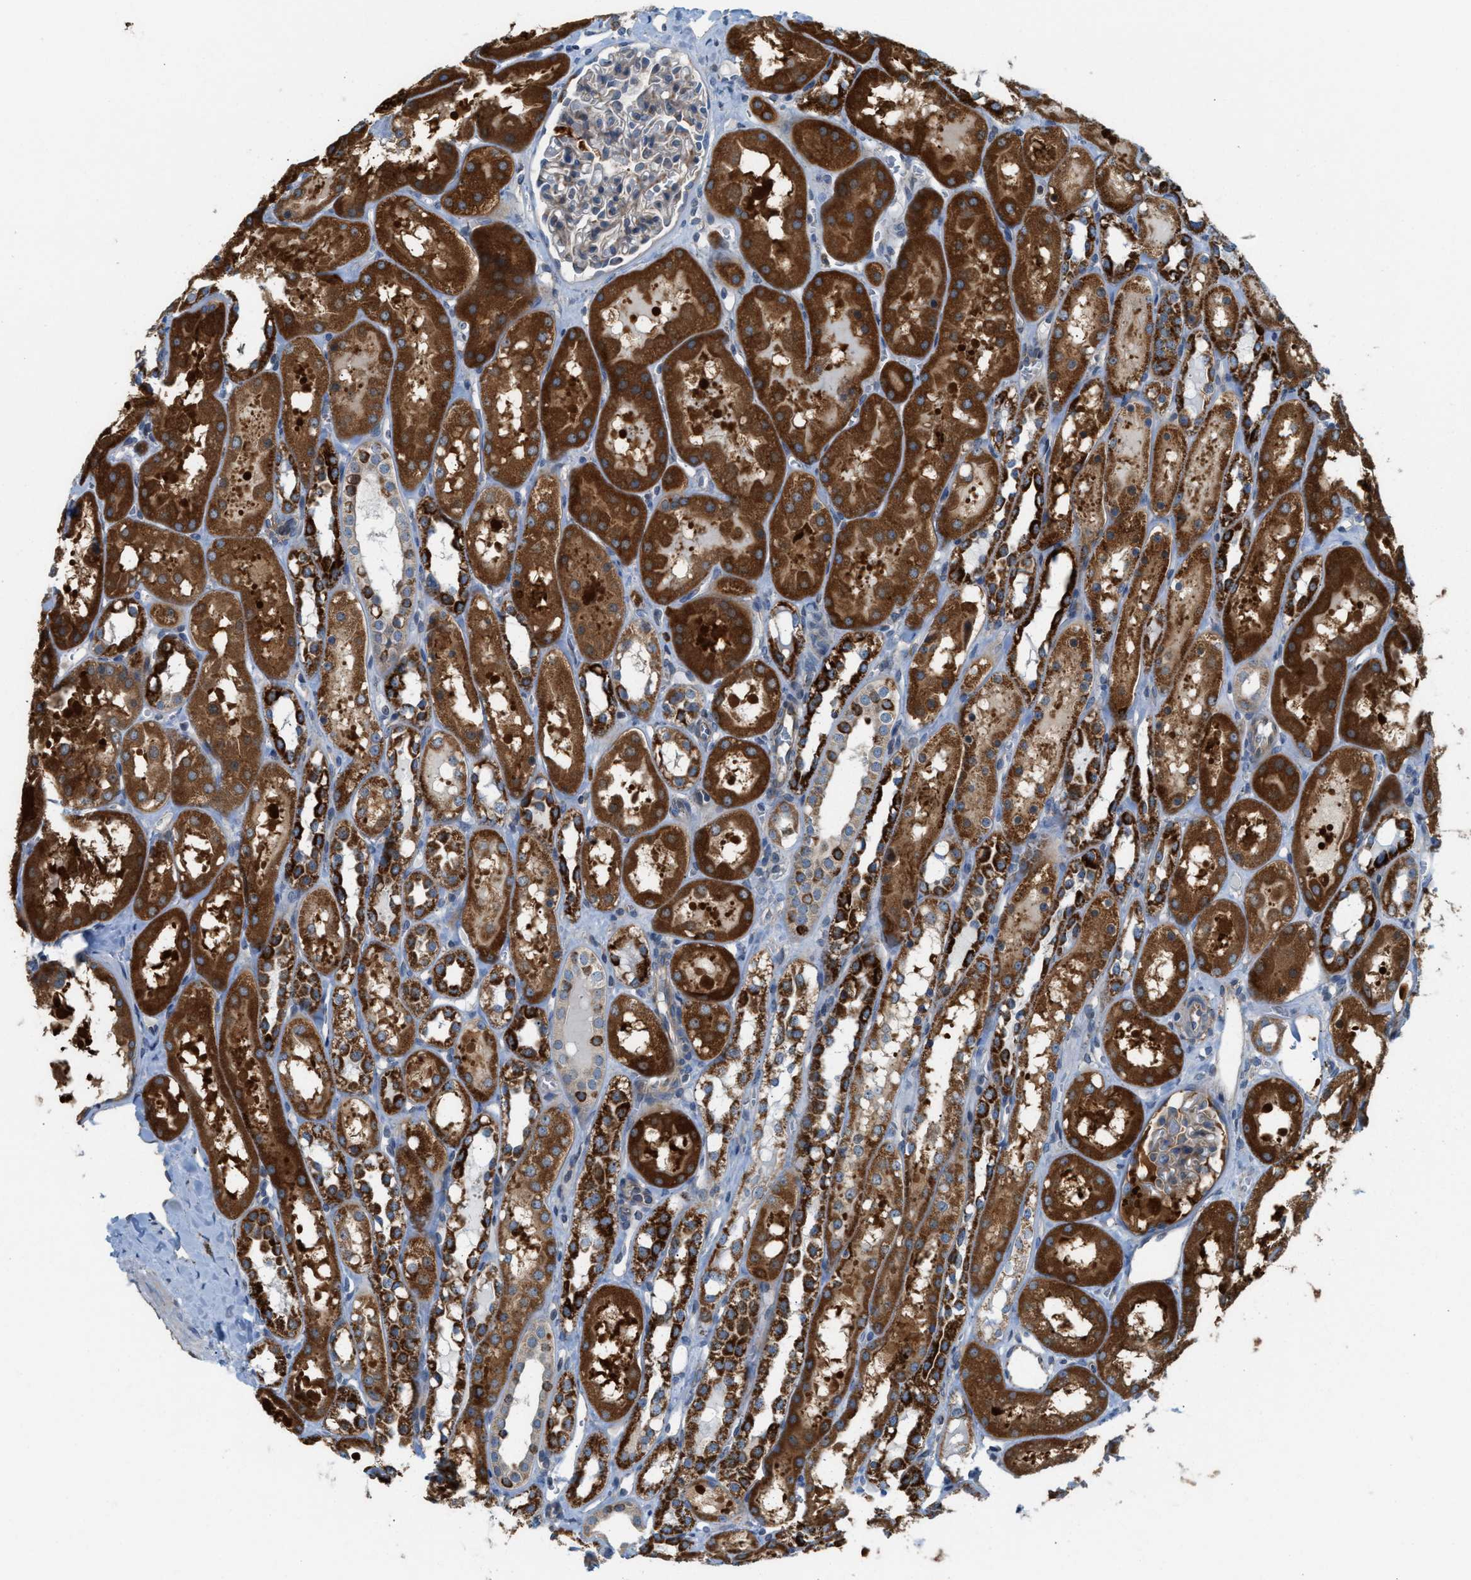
{"staining": {"intensity": "moderate", "quantity": "<25%", "location": "cytoplasmic/membranous"}, "tissue": "kidney", "cell_type": "Cells in glomeruli", "image_type": "normal", "snomed": [{"axis": "morphology", "description": "Normal tissue, NOS"}, {"axis": "topography", "description": "Kidney"}, {"axis": "topography", "description": "Urinary bladder"}], "caption": "An IHC micrograph of benign tissue is shown. Protein staining in brown shows moderate cytoplasmic/membranous positivity in kidney within cells in glomeruli.", "gene": "PDCL", "patient": {"sex": "male", "age": 16}}